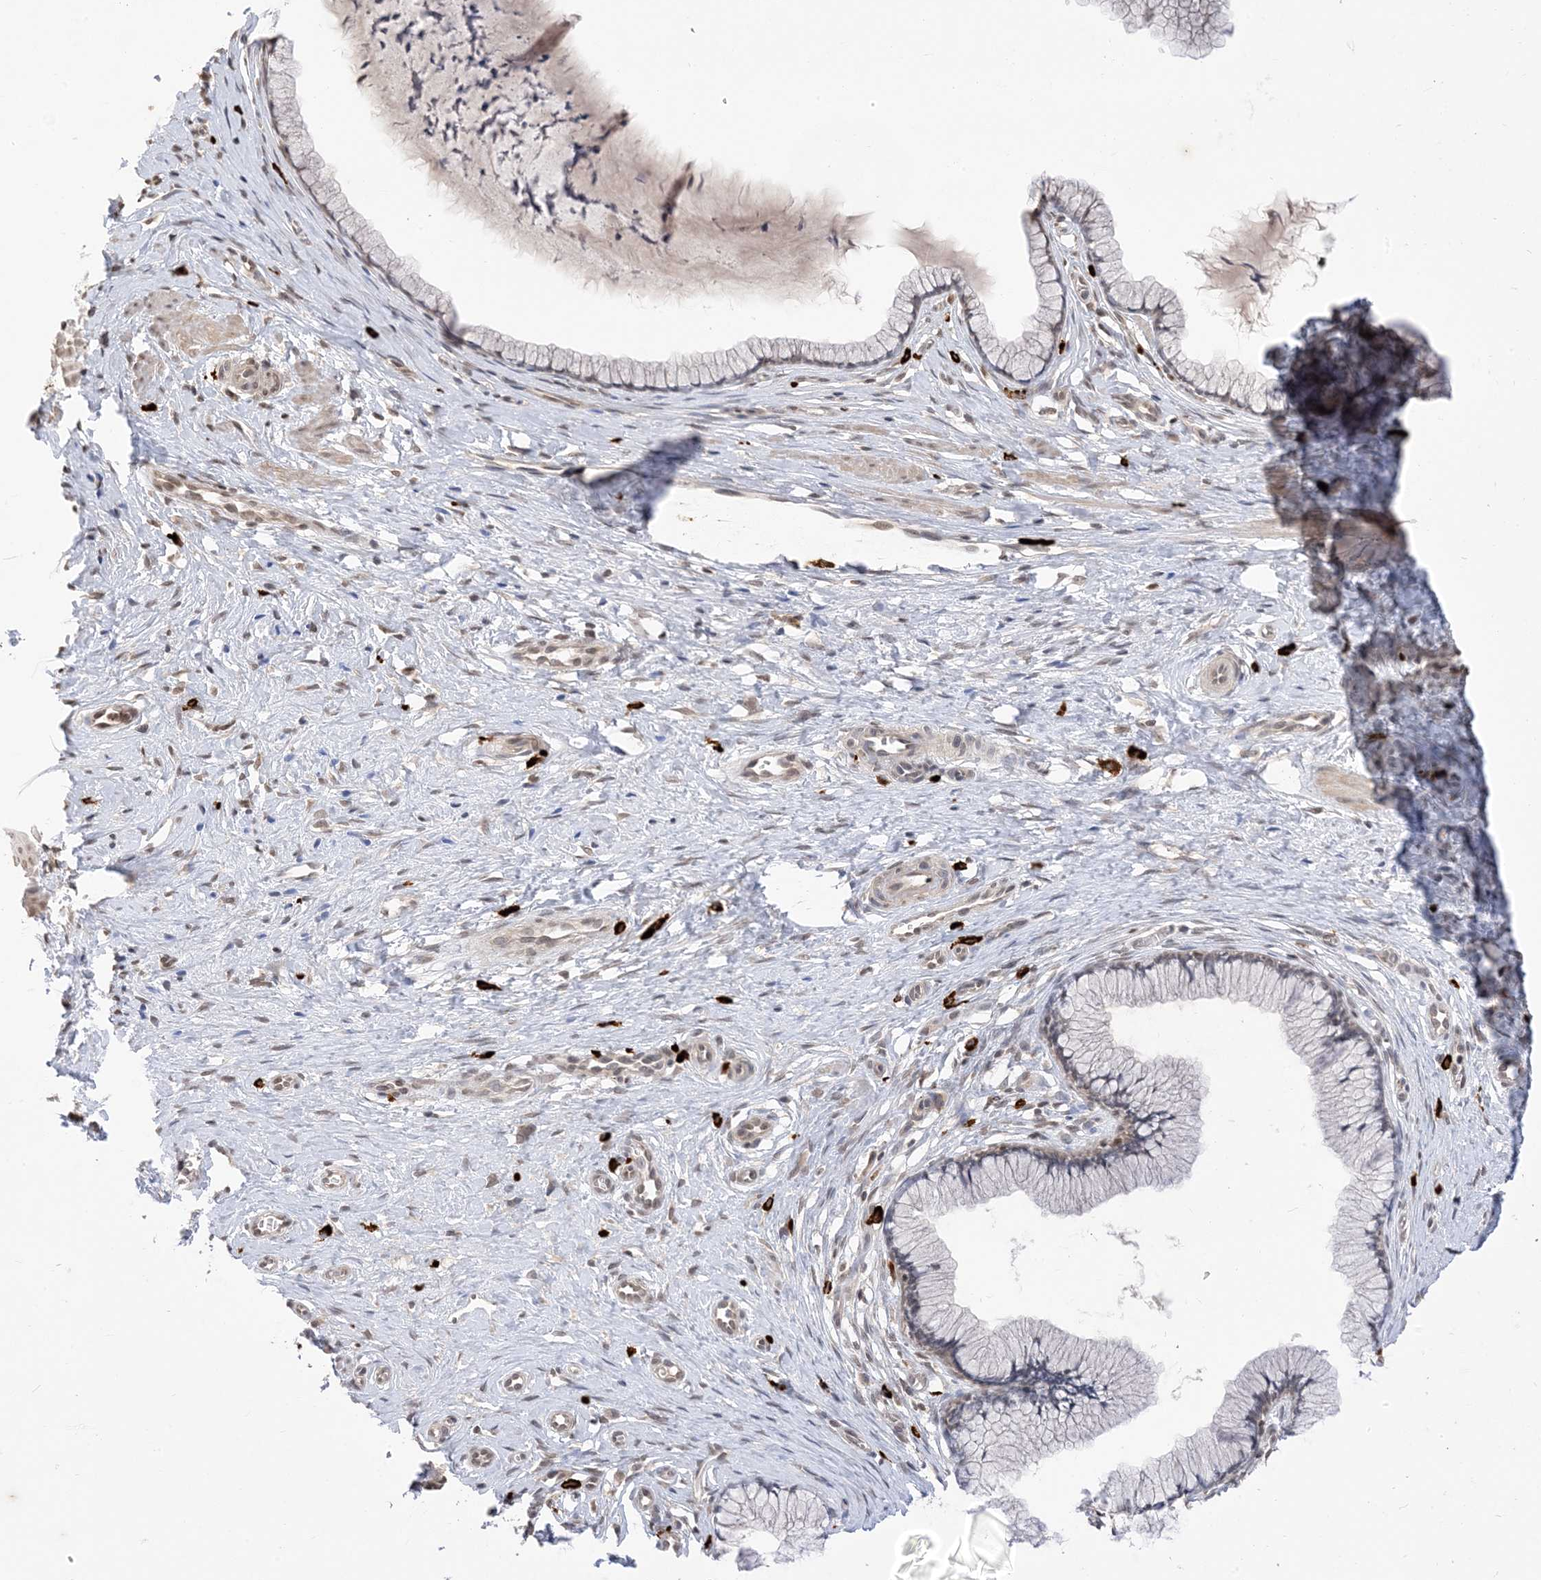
{"staining": {"intensity": "weak", "quantity": "<25%", "location": "cytoplasmic/membranous"}, "tissue": "cervix", "cell_type": "Glandular cells", "image_type": "normal", "snomed": [{"axis": "morphology", "description": "Normal tissue, NOS"}, {"axis": "topography", "description": "Cervix"}], "caption": "Immunohistochemical staining of normal human cervix displays no significant staining in glandular cells.", "gene": "RANBP9", "patient": {"sex": "female", "age": 36}}